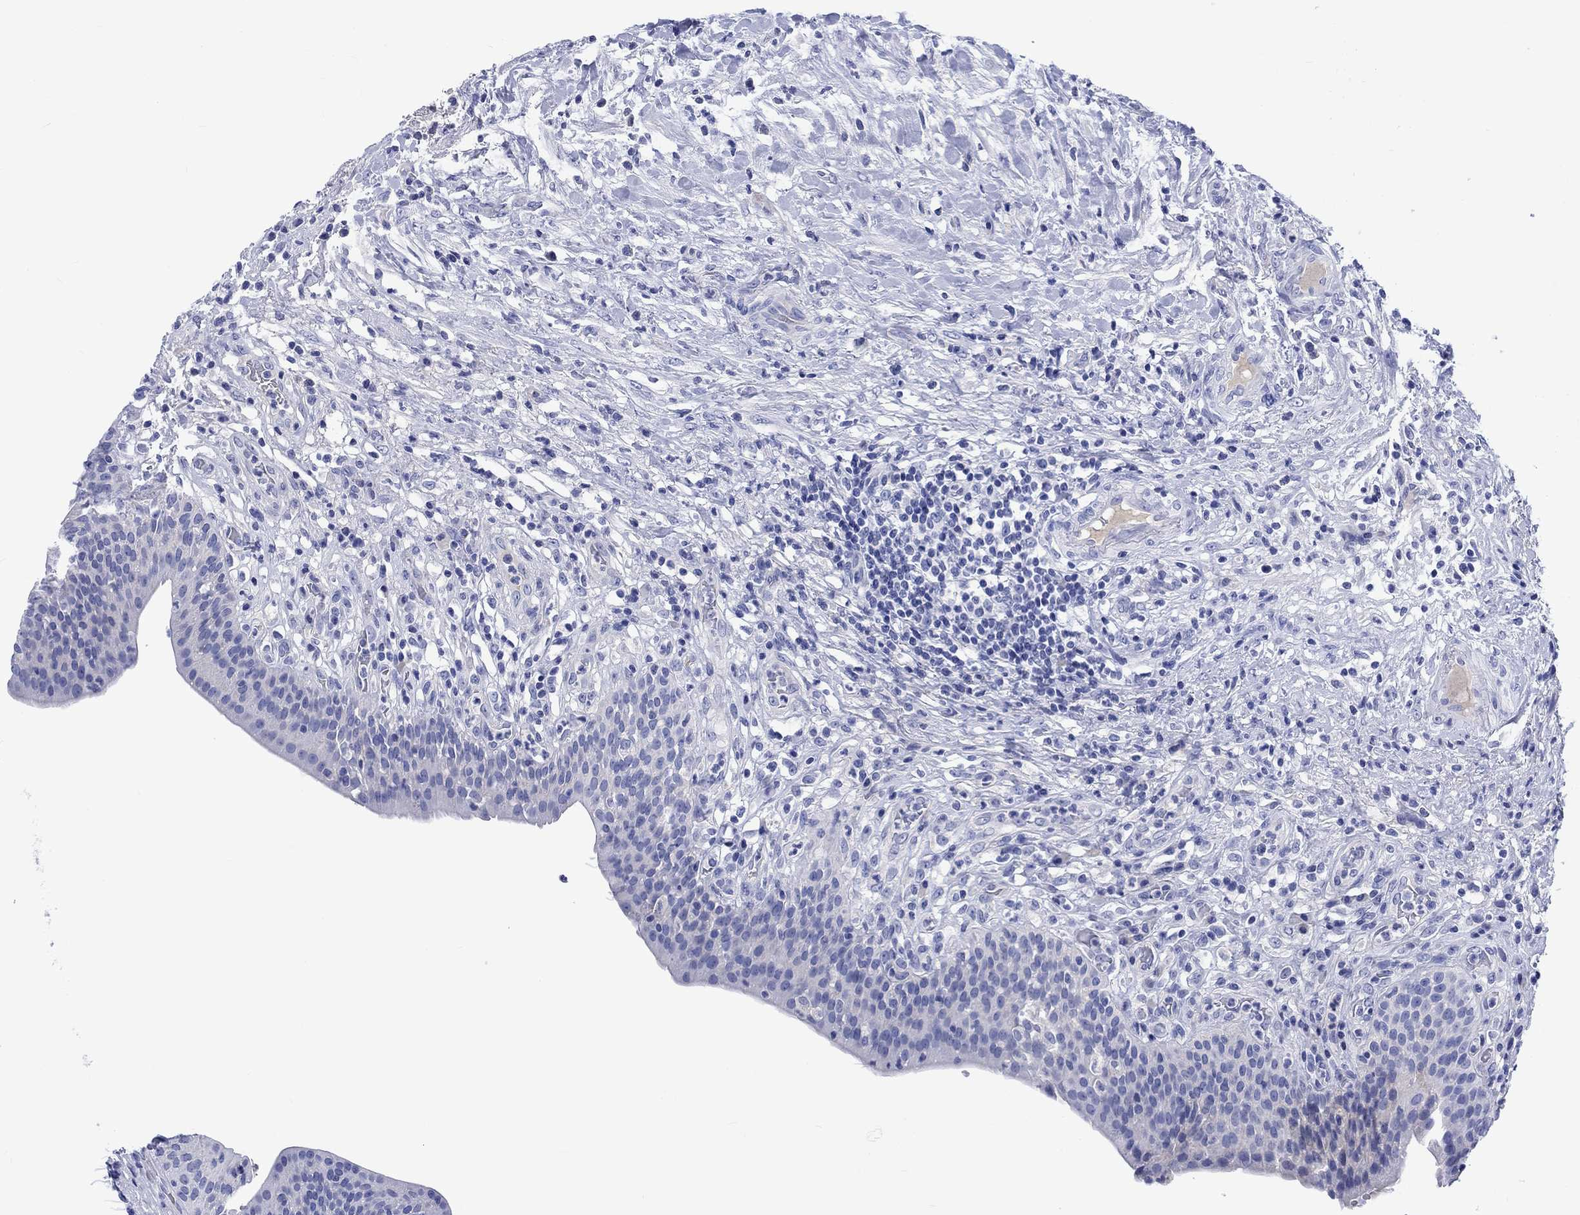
{"staining": {"intensity": "negative", "quantity": "none", "location": "none"}, "tissue": "urinary bladder", "cell_type": "Urothelial cells", "image_type": "normal", "snomed": [{"axis": "morphology", "description": "Normal tissue, NOS"}, {"axis": "topography", "description": "Urinary bladder"}], "caption": "This is a photomicrograph of immunohistochemistry (IHC) staining of normal urinary bladder, which shows no expression in urothelial cells. (Stains: DAB (3,3'-diaminobenzidine) immunohistochemistry (IHC) with hematoxylin counter stain, Microscopy: brightfield microscopy at high magnification).", "gene": "CACNG3", "patient": {"sex": "male", "age": 66}}